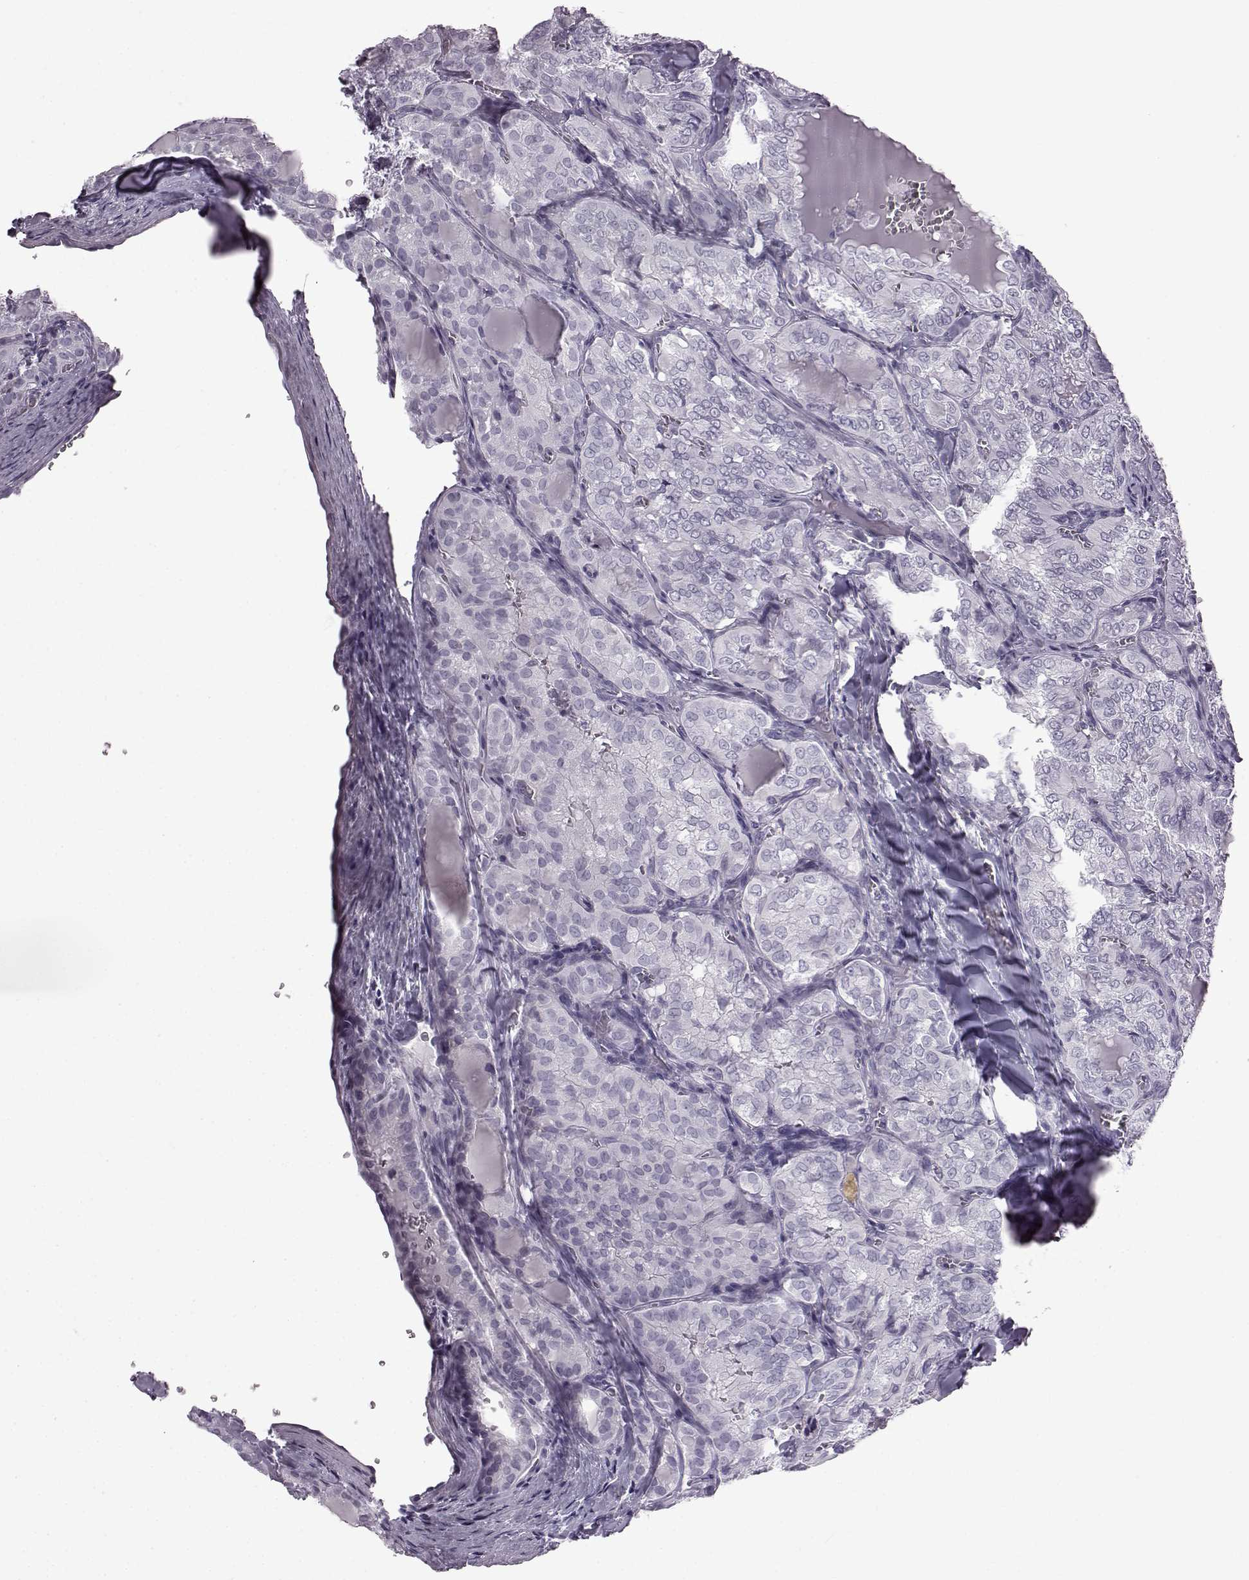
{"staining": {"intensity": "negative", "quantity": "none", "location": "none"}, "tissue": "thyroid cancer", "cell_type": "Tumor cells", "image_type": "cancer", "snomed": [{"axis": "morphology", "description": "Papillary adenocarcinoma, NOS"}, {"axis": "topography", "description": "Thyroid gland"}], "caption": "High magnification brightfield microscopy of thyroid cancer stained with DAB (brown) and counterstained with hematoxylin (blue): tumor cells show no significant expression. (Brightfield microscopy of DAB immunohistochemistry at high magnification).", "gene": "SLC28A2", "patient": {"sex": "female", "age": 41}}